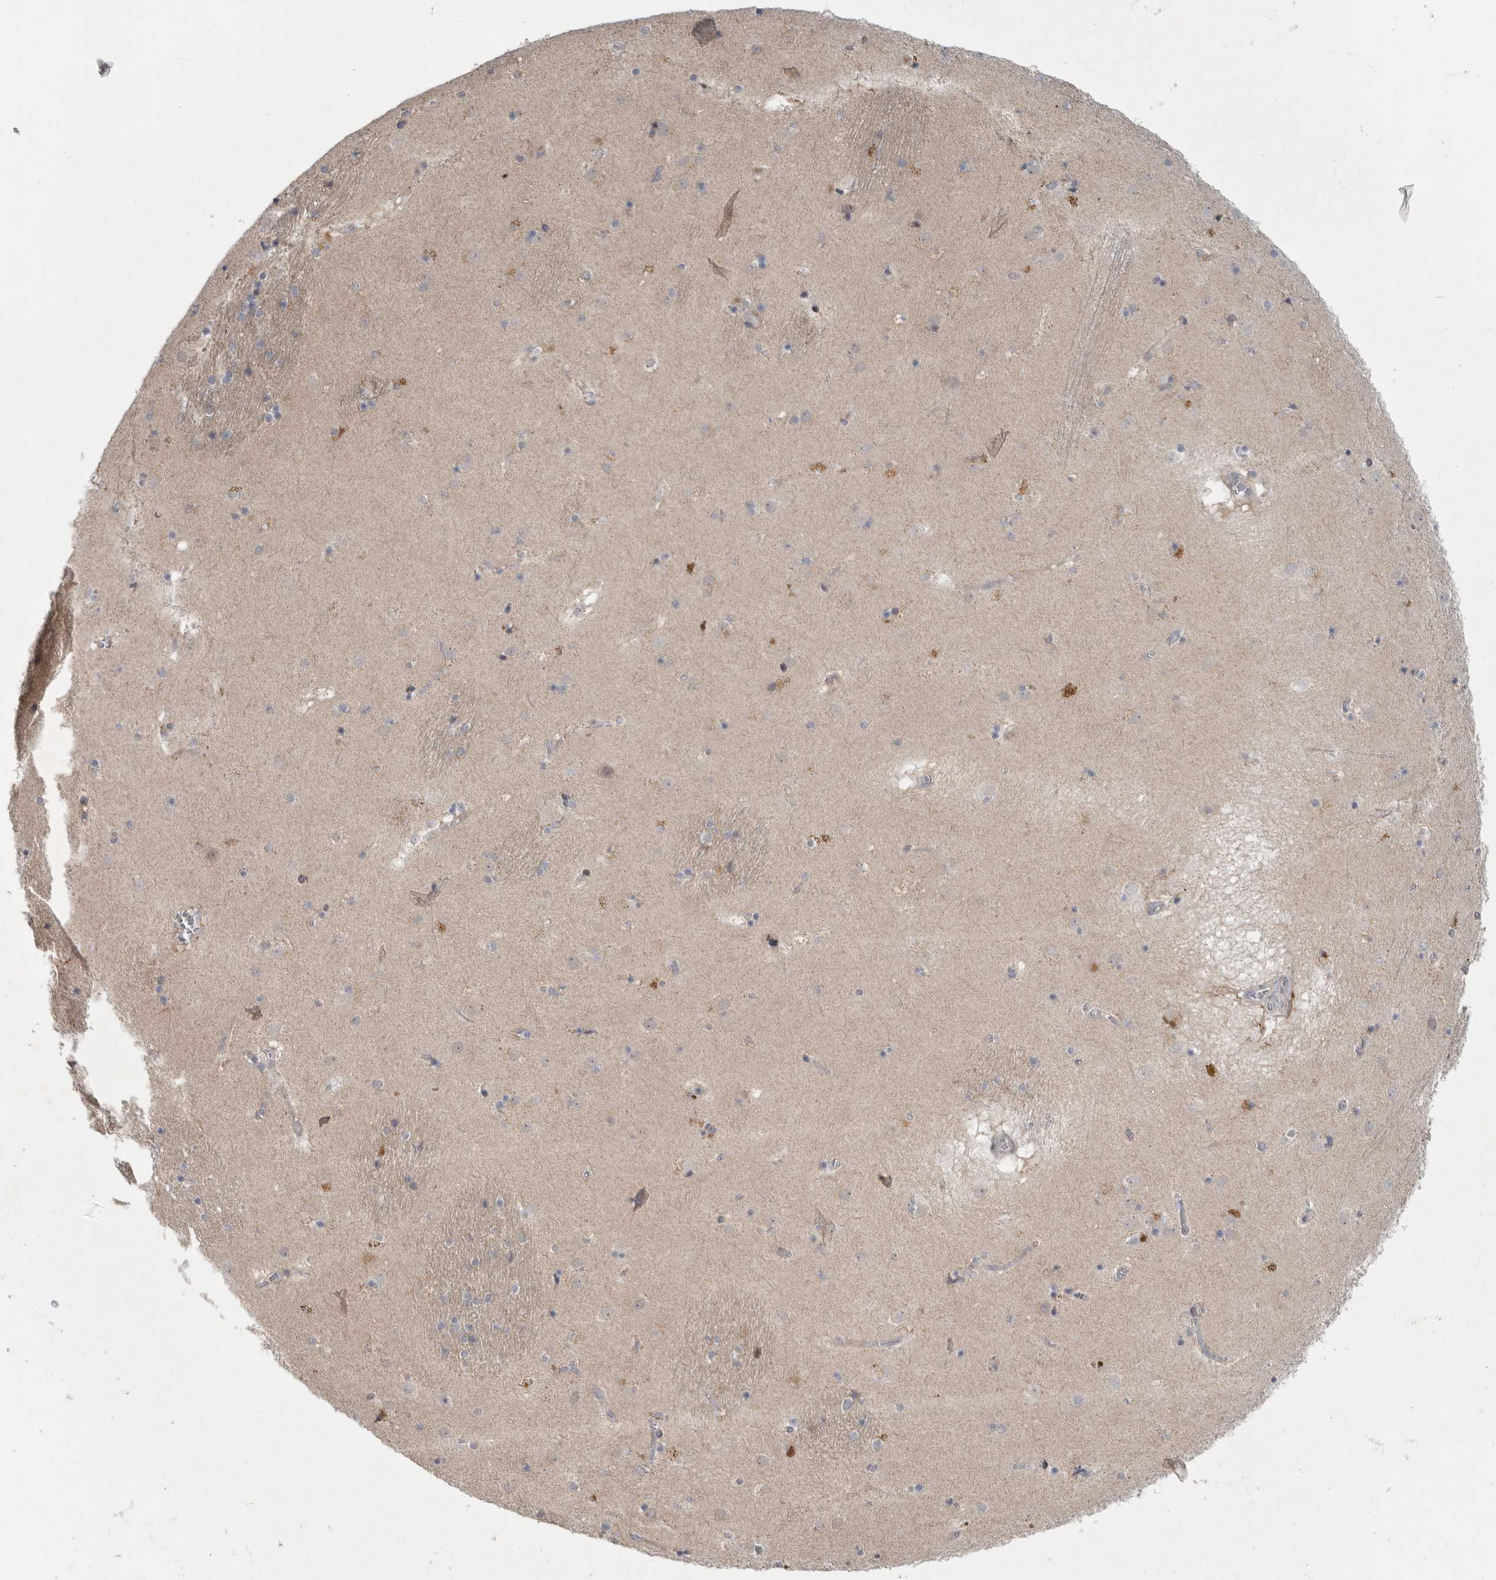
{"staining": {"intensity": "negative", "quantity": "none", "location": "none"}, "tissue": "caudate", "cell_type": "Glial cells", "image_type": "normal", "snomed": [{"axis": "morphology", "description": "Normal tissue, NOS"}, {"axis": "topography", "description": "Lateral ventricle wall"}], "caption": "Immunohistochemistry photomicrograph of benign human caudate stained for a protein (brown), which exhibits no expression in glial cells. (DAB IHC, high magnification).", "gene": "FBXO43", "patient": {"sex": "male", "age": 70}}